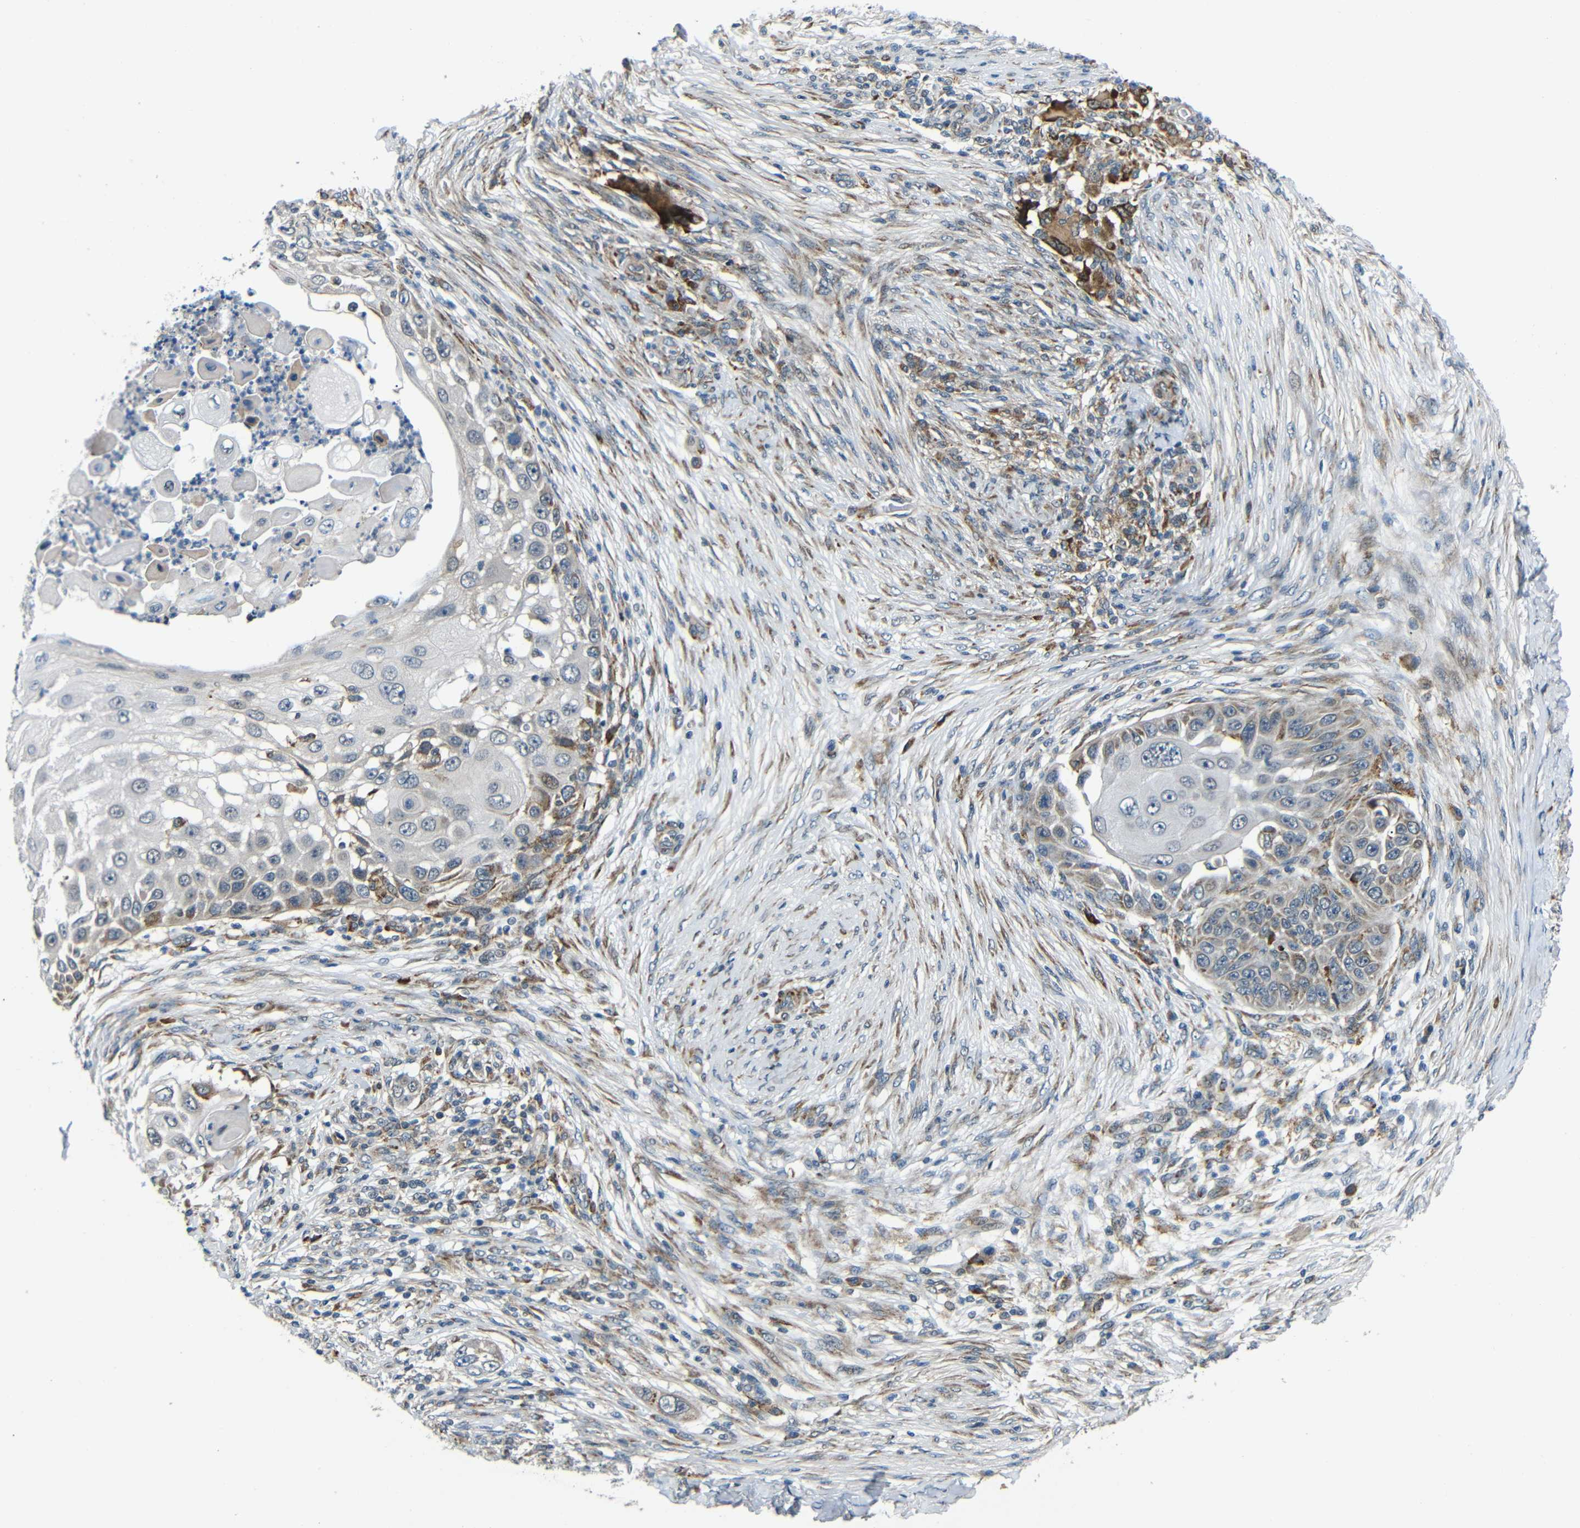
{"staining": {"intensity": "moderate", "quantity": "<25%", "location": "cytoplasmic/membranous"}, "tissue": "skin cancer", "cell_type": "Tumor cells", "image_type": "cancer", "snomed": [{"axis": "morphology", "description": "Squamous cell carcinoma, NOS"}, {"axis": "topography", "description": "Skin"}], "caption": "Skin cancer (squamous cell carcinoma) stained with a brown dye exhibits moderate cytoplasmic/membranous positive staining in about <25% of tumor cells.", "gene": "SYDE1", "patient": {"sex": "female", "age": 44}}